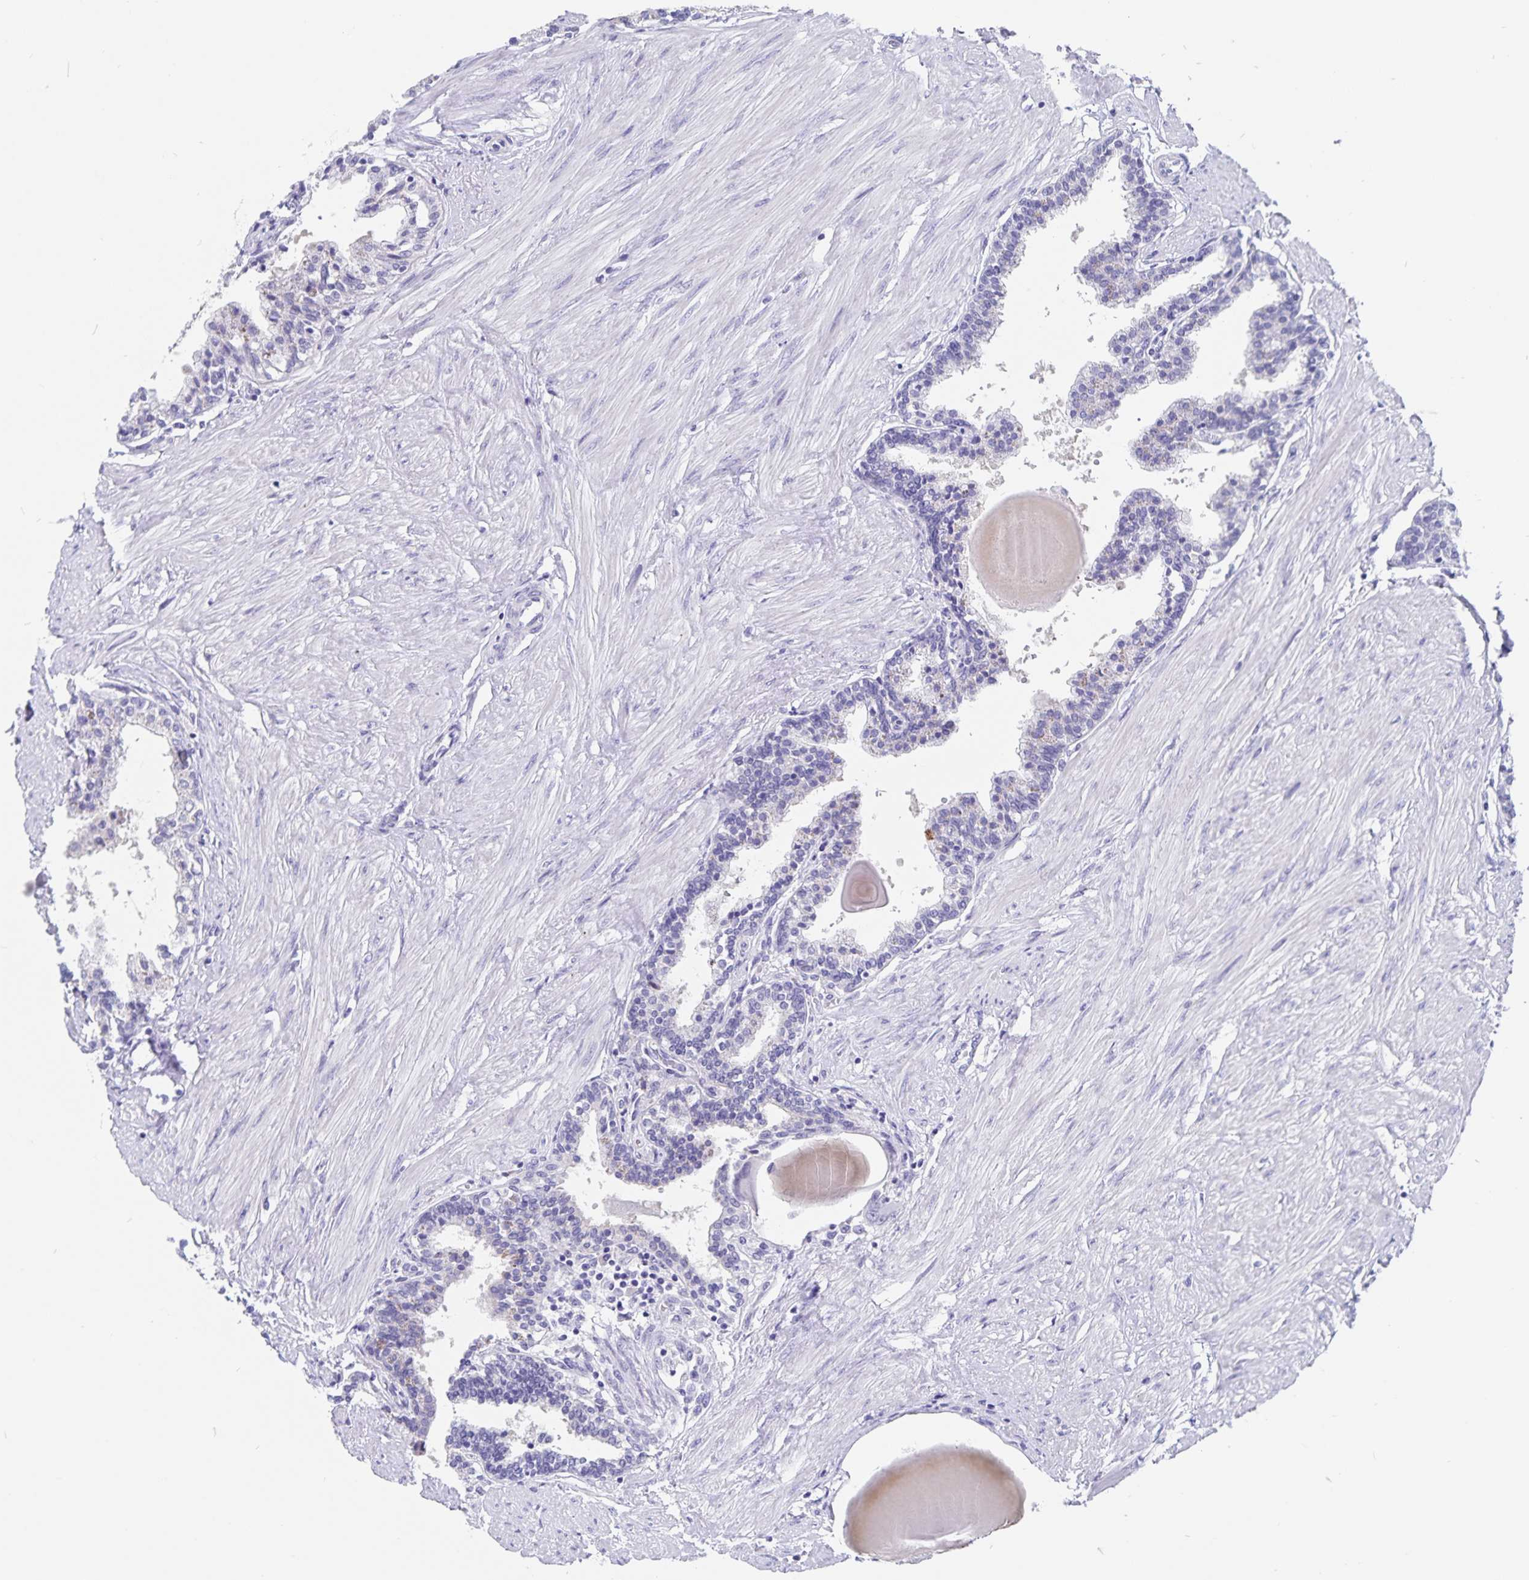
{"staining": {"intensity": "negative", "quantity": "none", "location": "none"}, "tissue": "prostate", "cell_type": "Glandular cells", "image_type": "normal", "snomed": [{"axis": "morphology", "description": "Normal tissue, NOS"}, {"axis": "topography", "description": "Prostate"}], "caption": "High magnification brightfield microscopy of normal prostate stained with DAB (3,3'-diaminobenzidine) (brown) and counterstained with hematoxylin (blue): glandular cells show no significant expression.", "gene": "SNTN", "patient": {"sex": "male", "age": 55}}